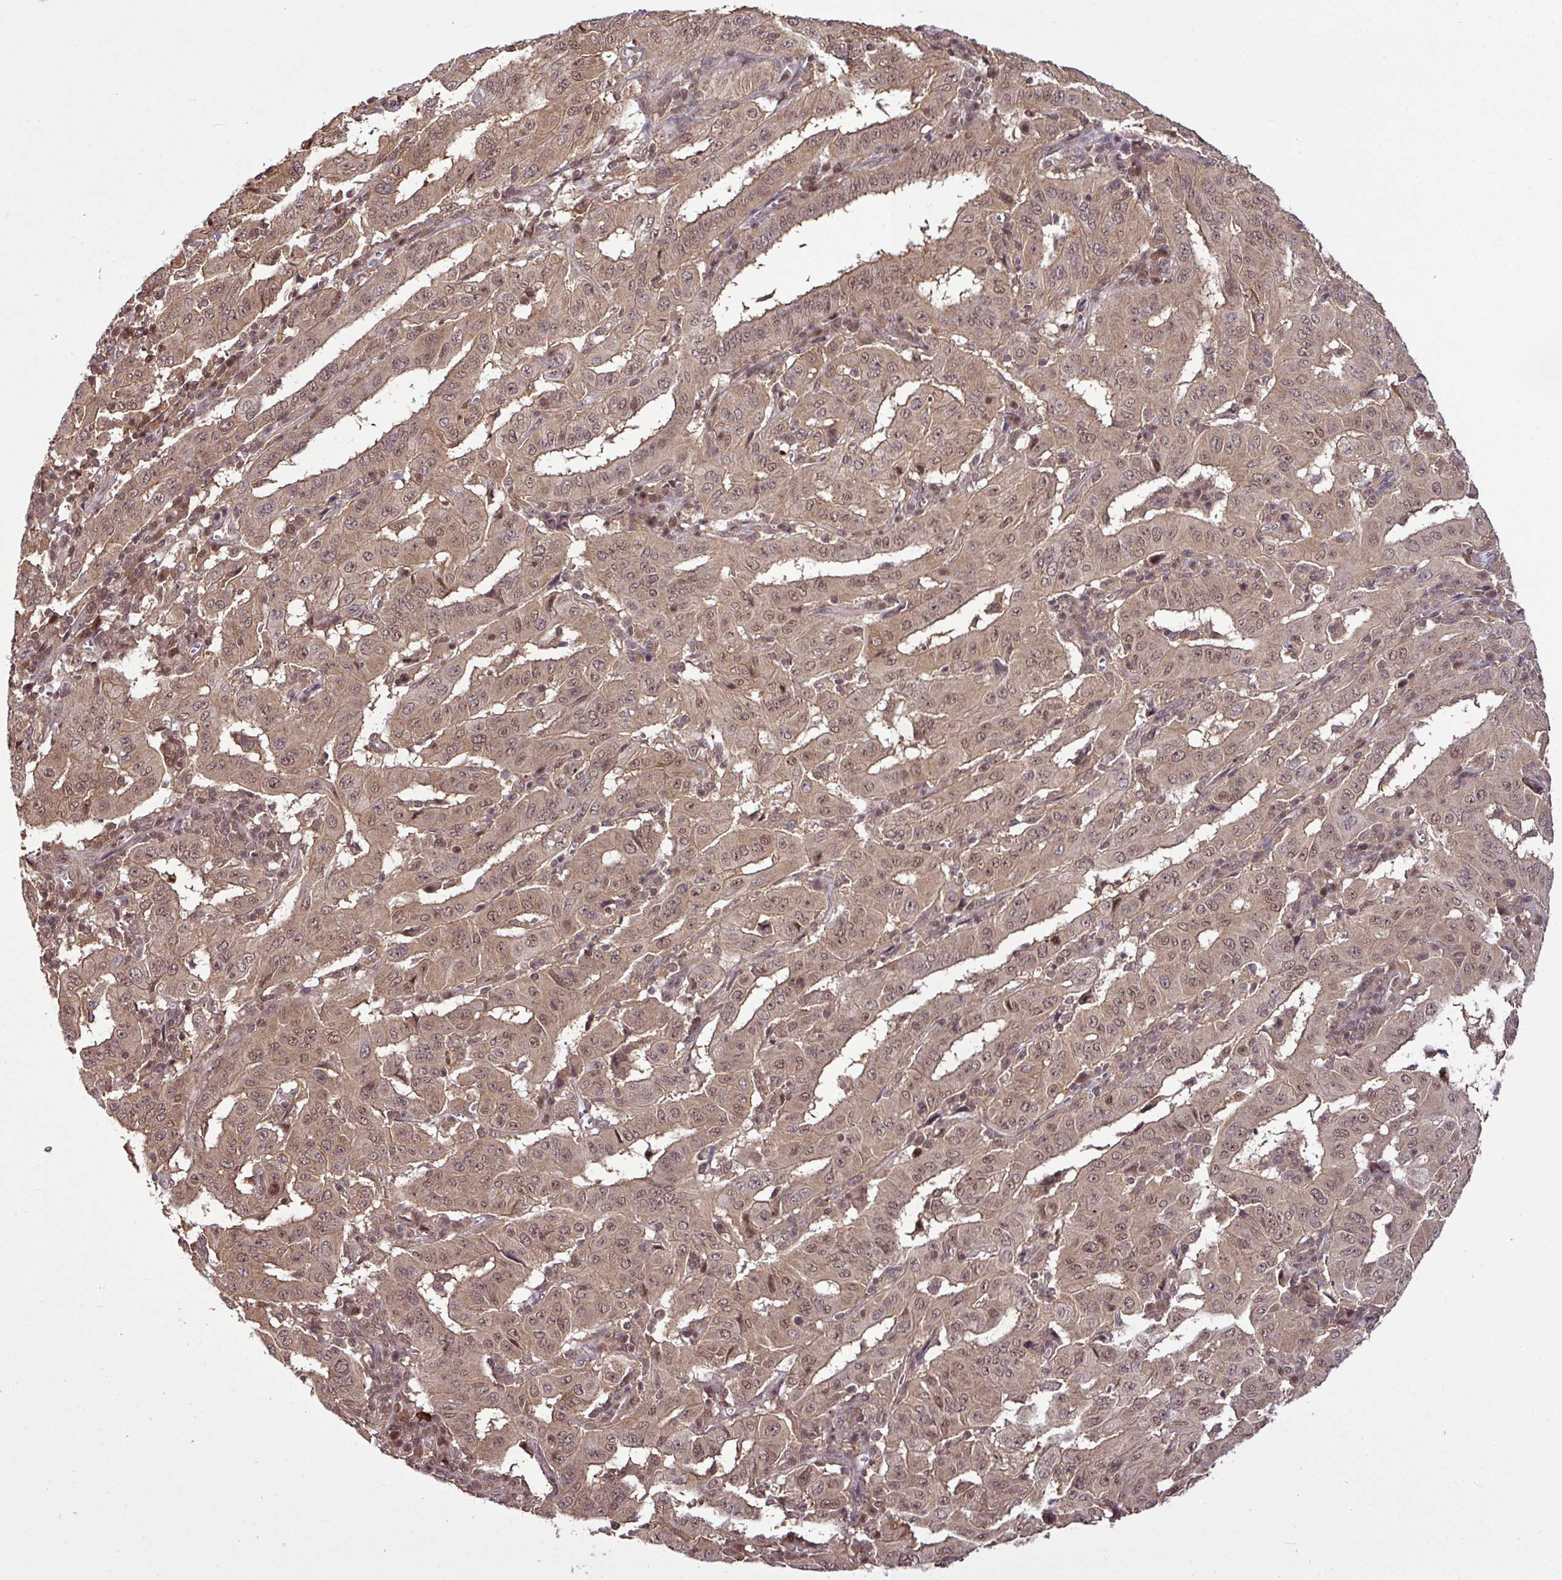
{"staining": {"intensity": "moderate", "quantity": ">75%", "location": "cytoplasmic/membranous,nuclear"}, "tissue": "pancreatic cancer", "cell_type": "Tumor cells", "image_type": "cancer", "snomed": [{"axis": "morphology", "description": "Adenocarcinoma, NOS"}, {"axis": "topography", "description": "Pancreas"}], "caption": "DAB (3,3'-diaminobenzidine) immunohistochemical staining of human adenocarcinoma (pancreatic) reveals moderate cytoplasmic/membranous and nuclear protein positivity in approximately >75% of tumor cells.", "gene": "ITPKC", "patient": {"sex": "male", "age": 63}}